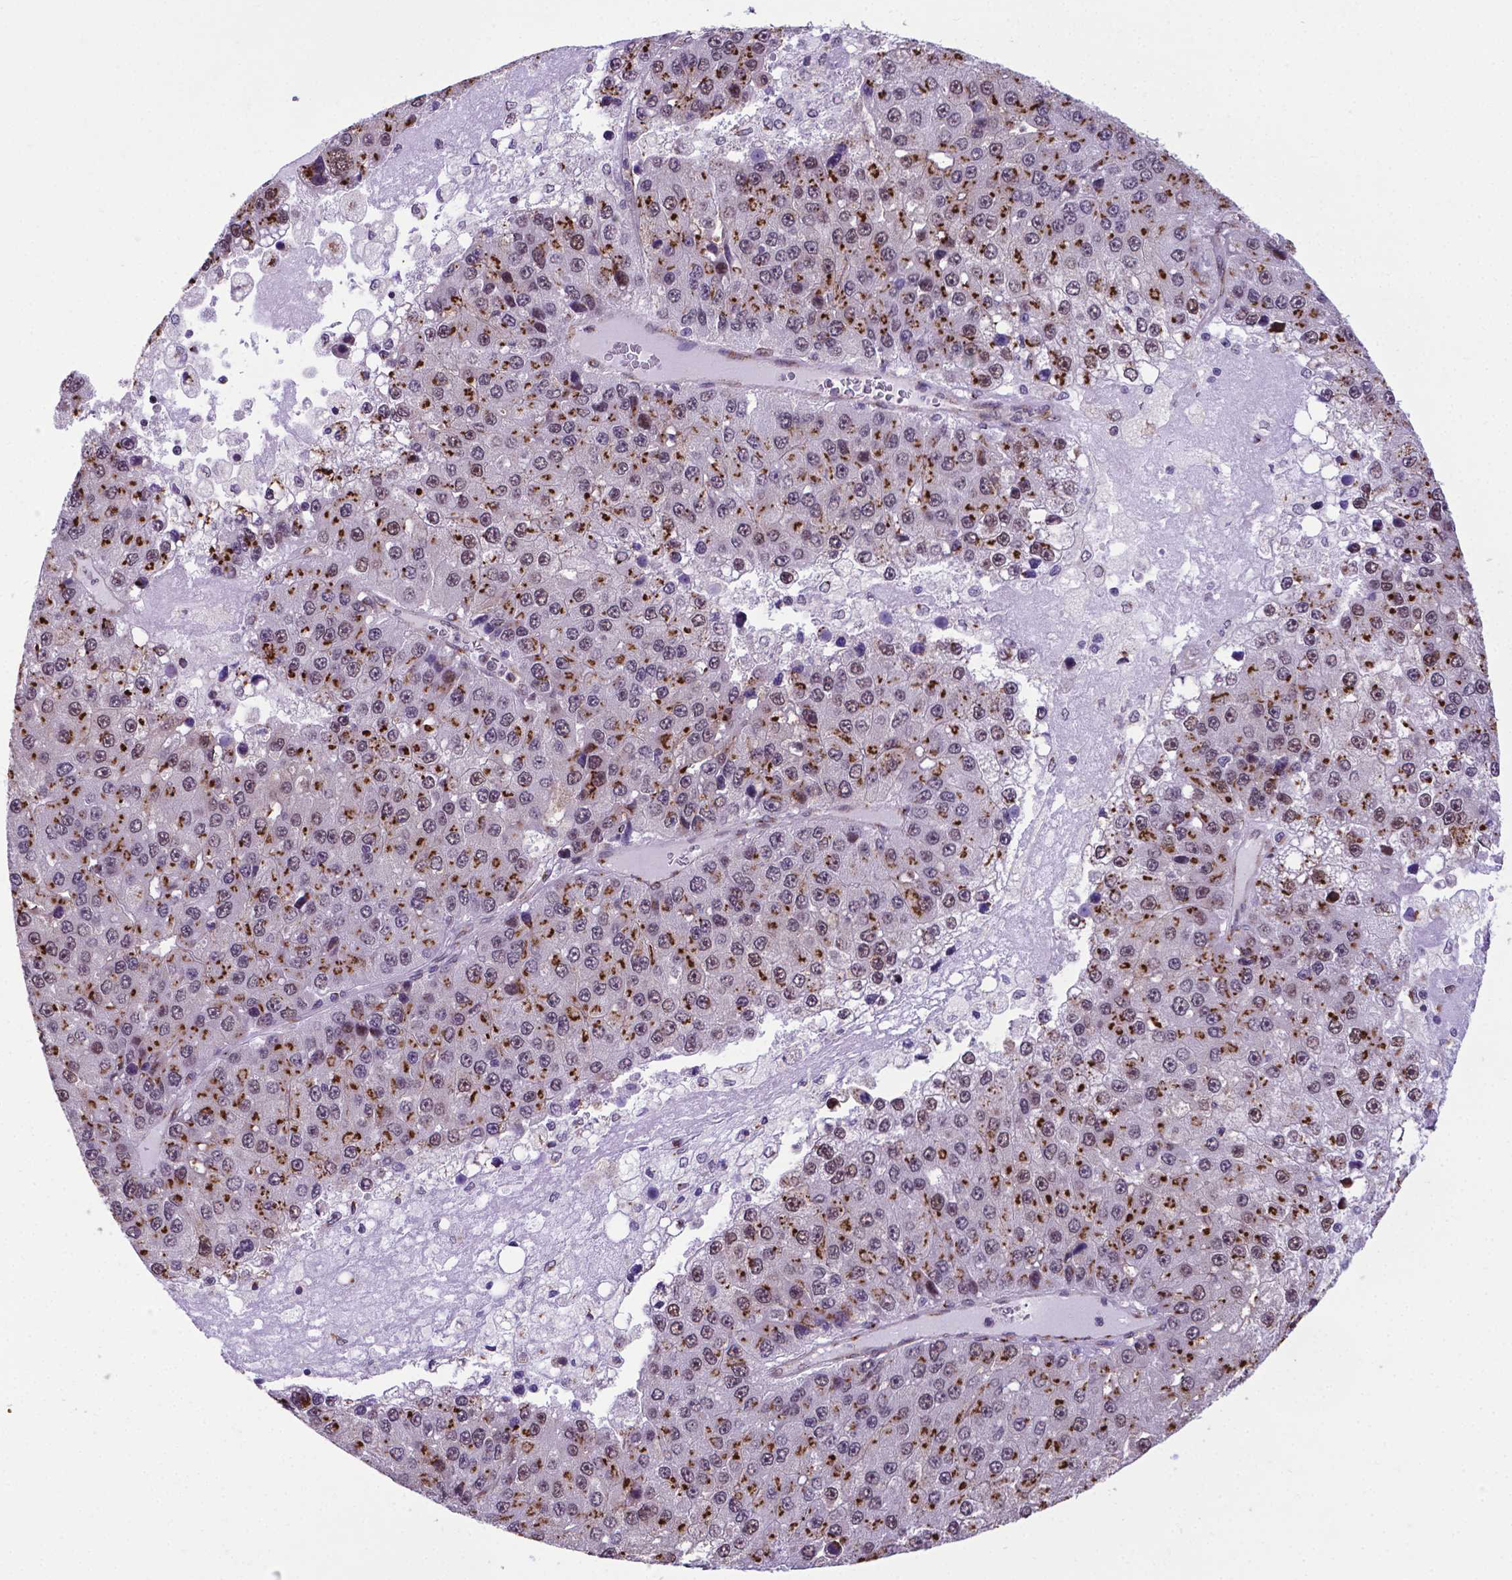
{"staining": {"intensity": "moderate", "quantity": "25%-75%", "location": "cytoplasmic/membranous"}, "tissue": "liver cancer", "cell_type": "Tumor cells", "image_type": "cancer", "snomed": [{"axis": "morphology", "description": "Carcinoma, Hepatocellular, NOS"}, {"axis": "topography", "description": "Liver"}], "caption": "Tumor cells display moderate cytoplasmic/membranous positivity in about 25%-75% of cells in liver cancer.", "gene": "MRPL10", "patient": {"sex": "female", "age": 73}}